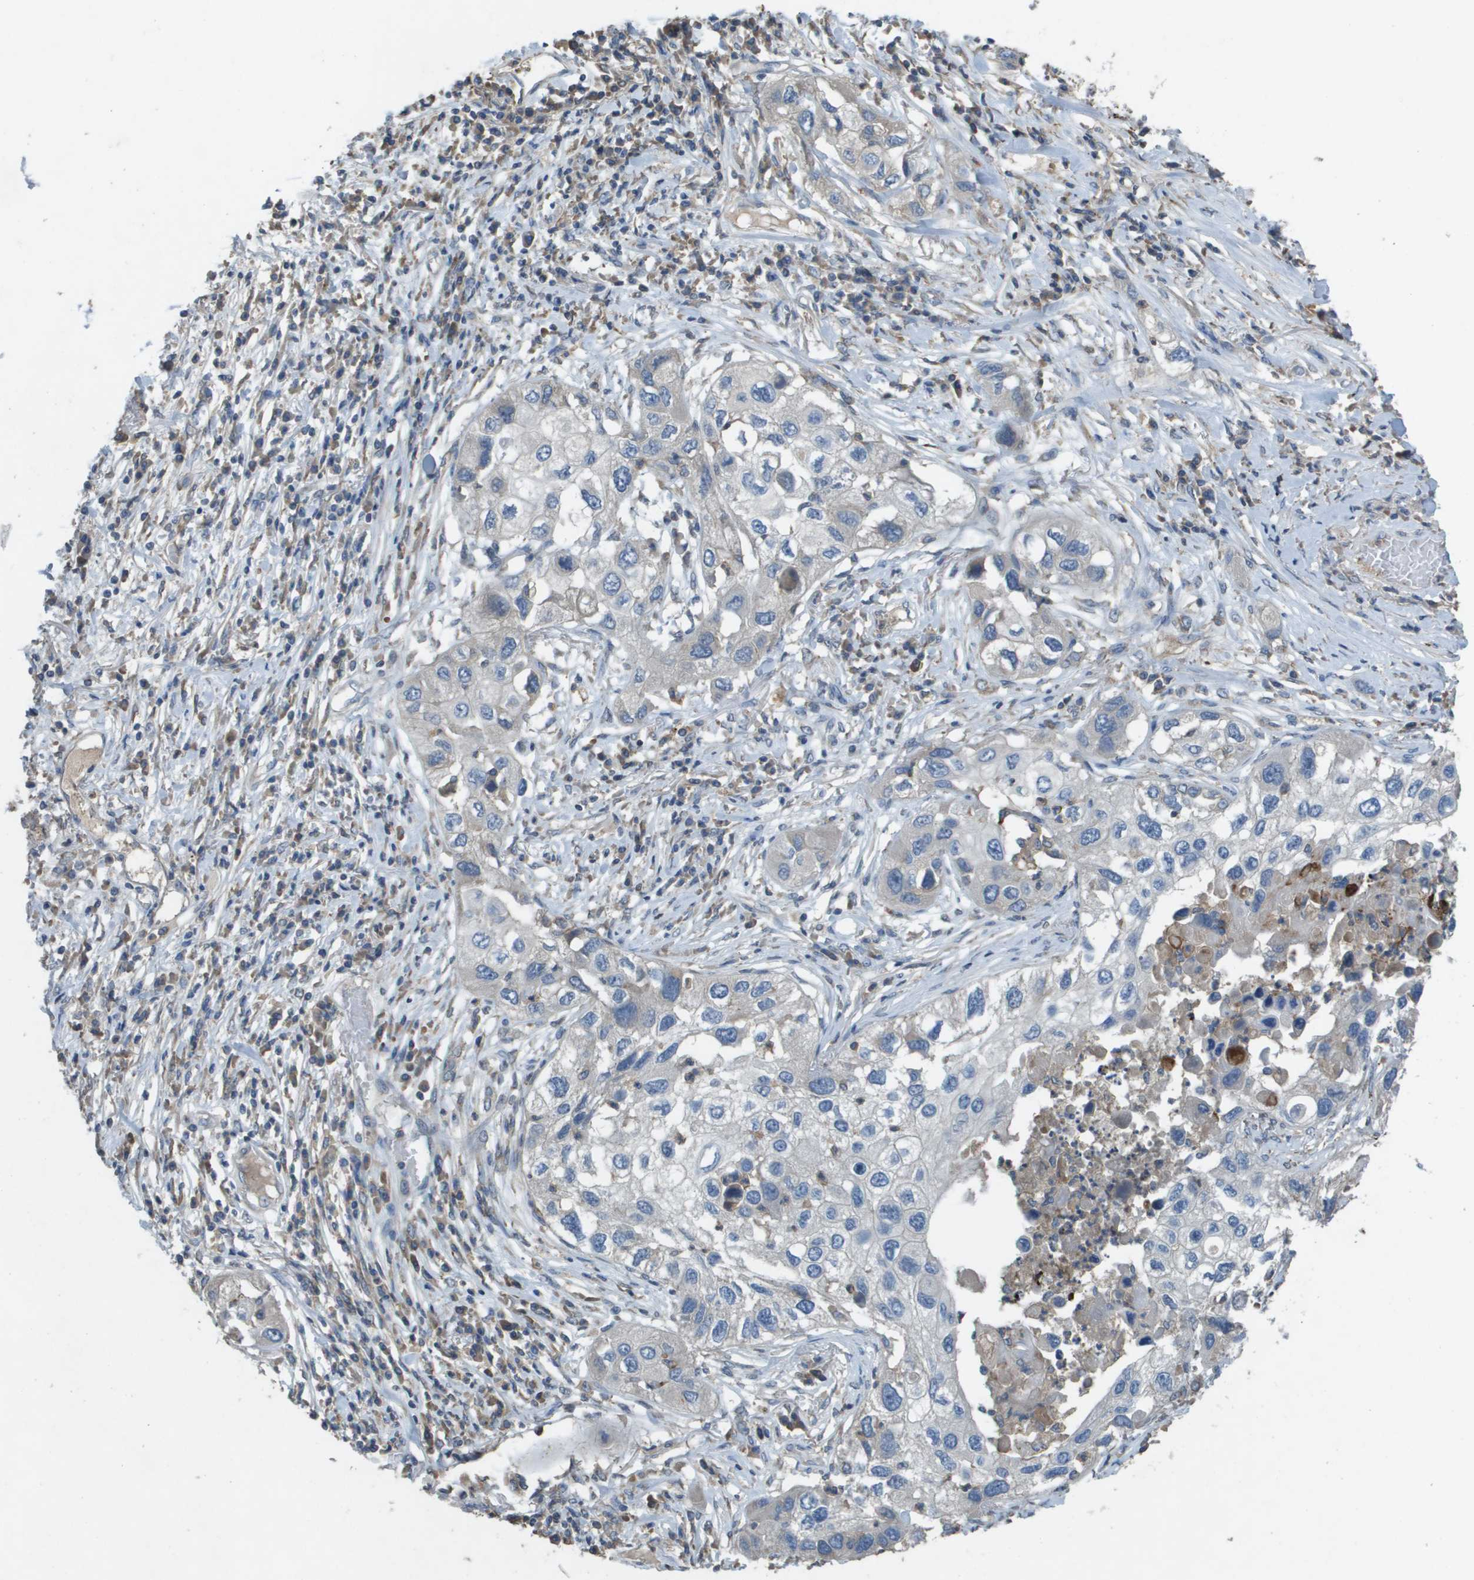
{"staining": {"intensity": "negative", "quantity": "none", "location": "none"}, "tissue": "lung cancer", "cell_type": "Tumor cells", "image_type": "cancer", "snomed": [{"axis": "morphology", "description": "Squamous cell carcinoma, NOS"}, {"axis": "topography", "description": "Lung"}], "caption": "Immunohistochemistry image of neoplastic tissue: human squamous cell carcinoma (lung) stained with DAB reveals no significant protein positivity in tumor cells.", "gene": "CLCA4", "patient": {"sex": "male", "age": 71}}